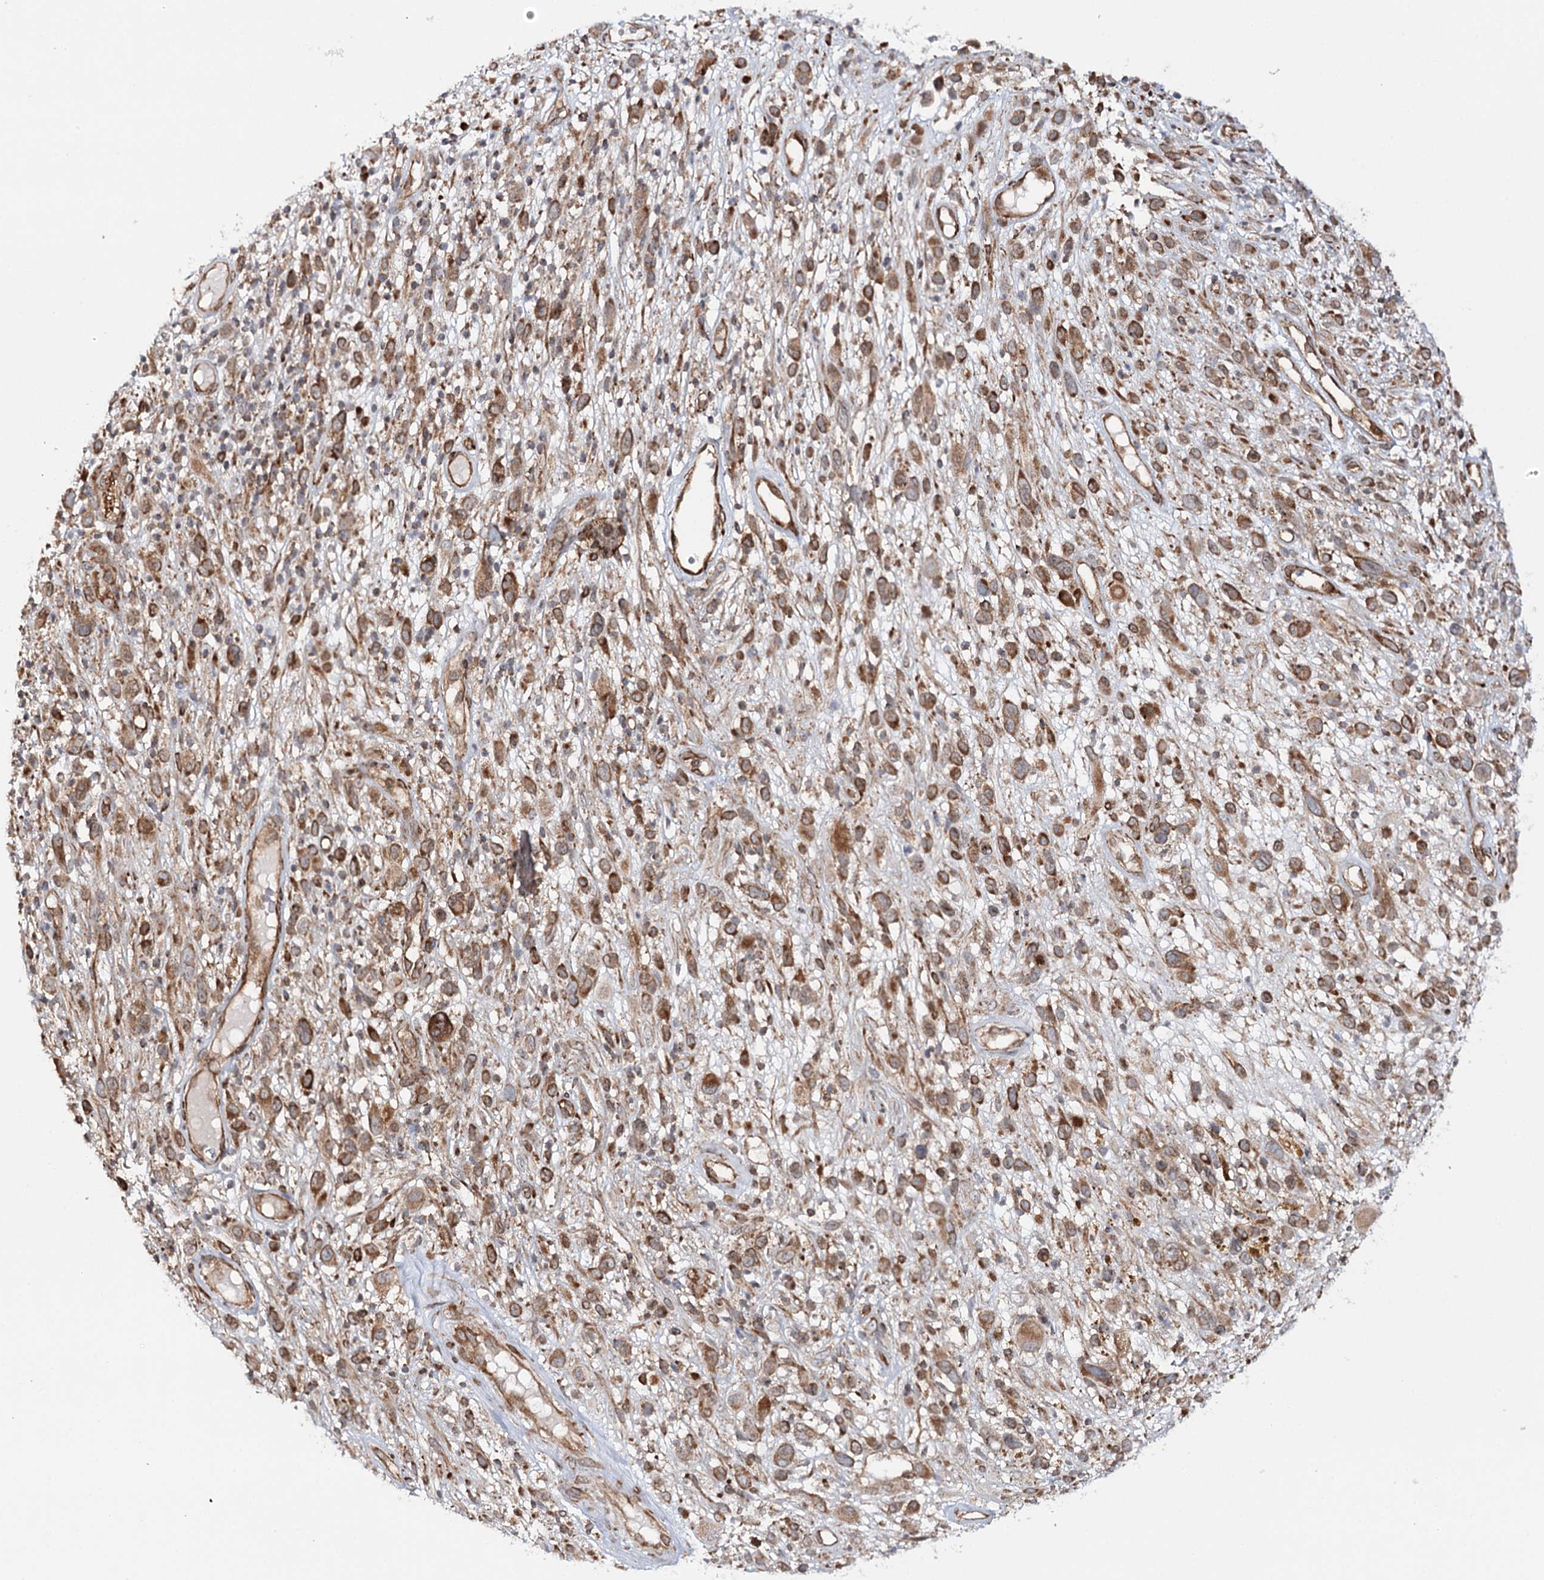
{"staining": {"intensity": "moderate", "quantity": ">75%", "location": "cytoplasmic/membranous"}, "tissue": "melanoma", "cell_type": "Tumor cells", "image_type": "cancer", "snomed": [{"axis": "morphology", "description": "Malignant melanoma, NOS"}, {"axis": "topography", "description": "Skin of trunk"}], "caption": "Melanoma tissue demonstrates moderate cytoplasmic/membranous expression in about >75% of tumor cells", "gene": "MKNK1", "patient": {"sex": "male", "age": 71}}